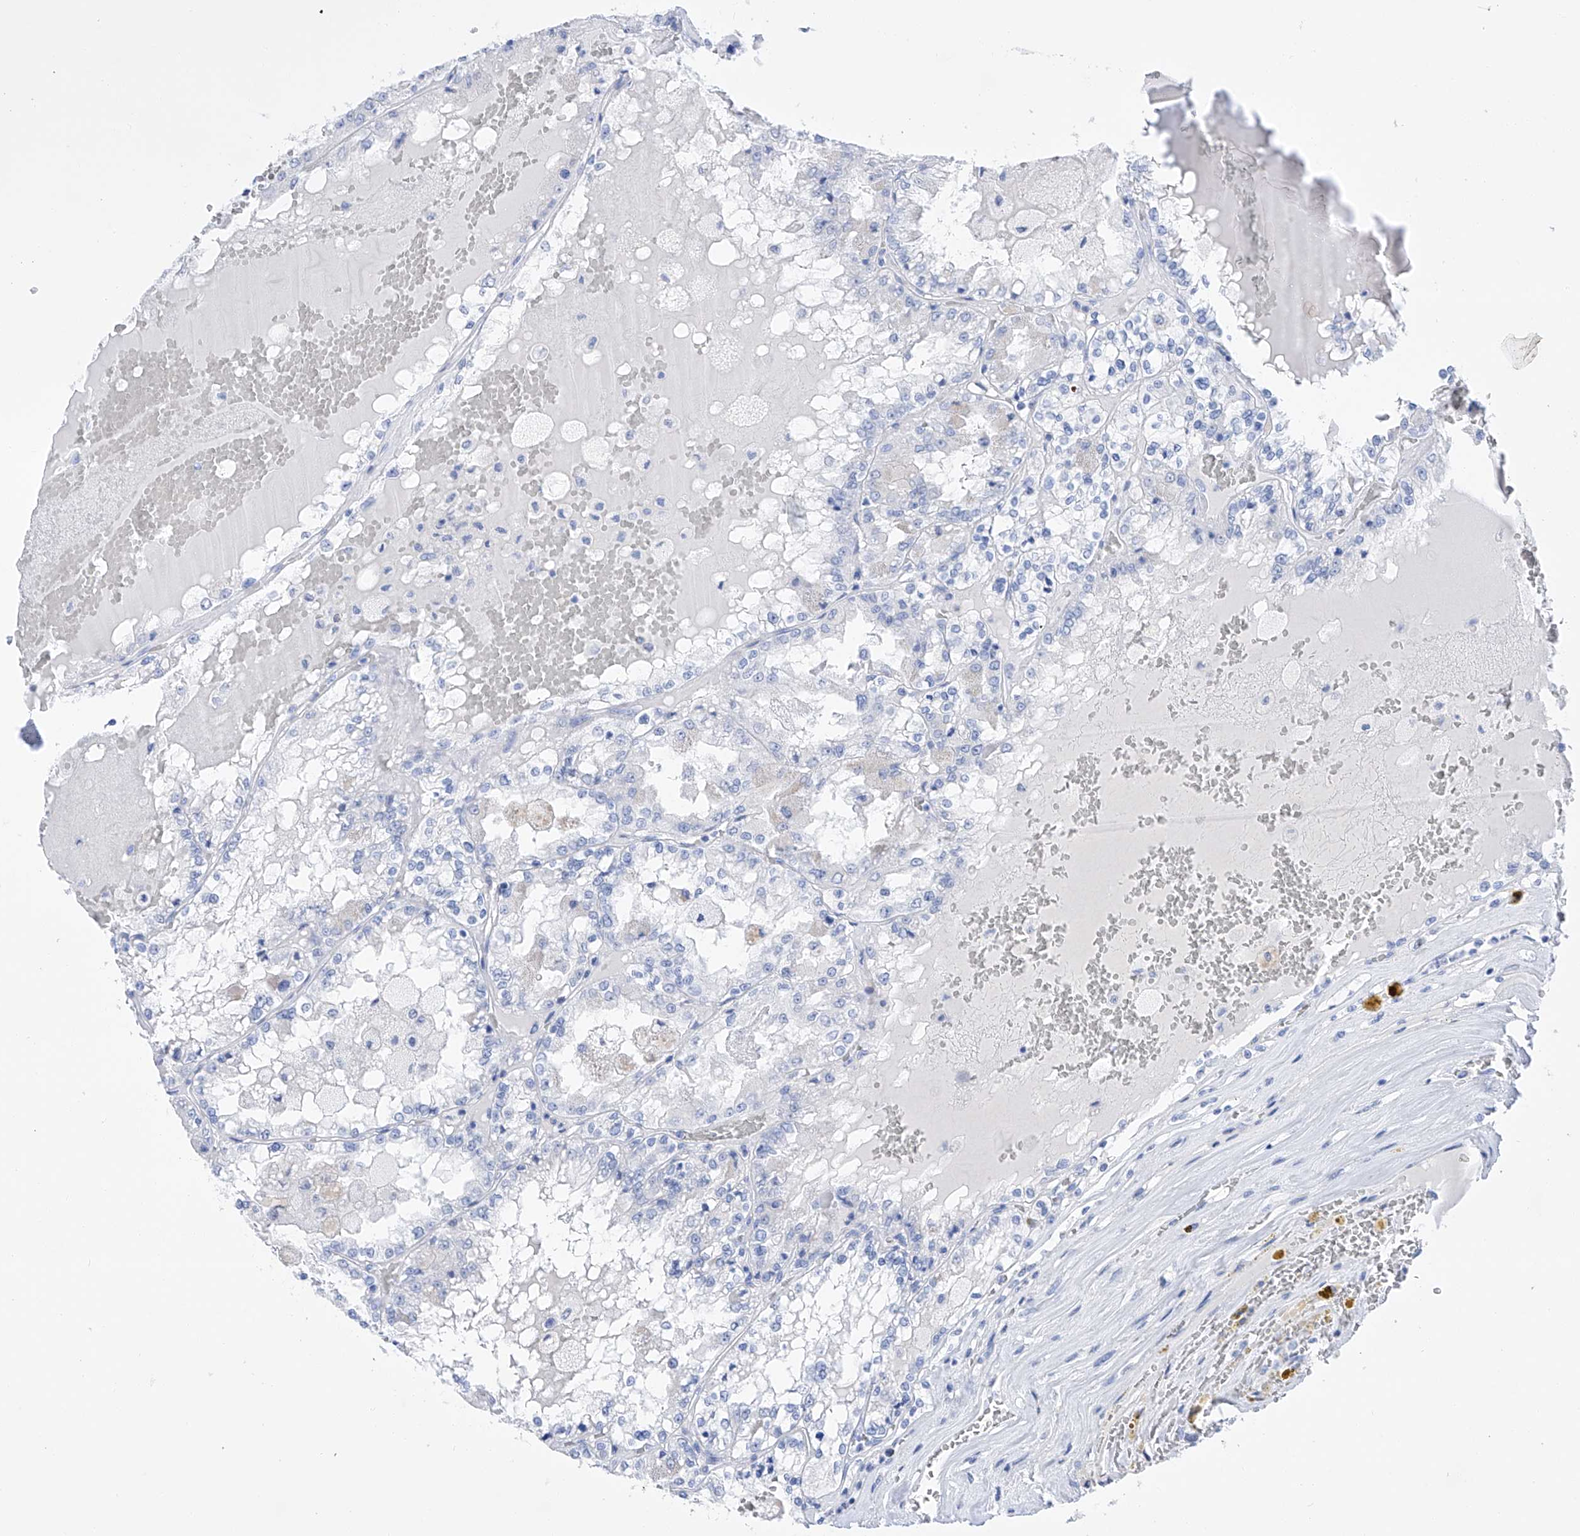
{"staining": {"intensity": "negative", "quantity": "none", "location": "none"}, "tissue": "renal cancer", "cell_type": "Tumor cells", "image_type": "cancer", "snomed": [{"axis": "morphology", "description": "Adenocarcinoma, NOS"}, {"axis": "topography", "description": "Kidney"}], "caption": "Tumor cells show no significant expression in renal cancer.", "gene": "FLG", "patient": {"sex": "female", "age": 56}}